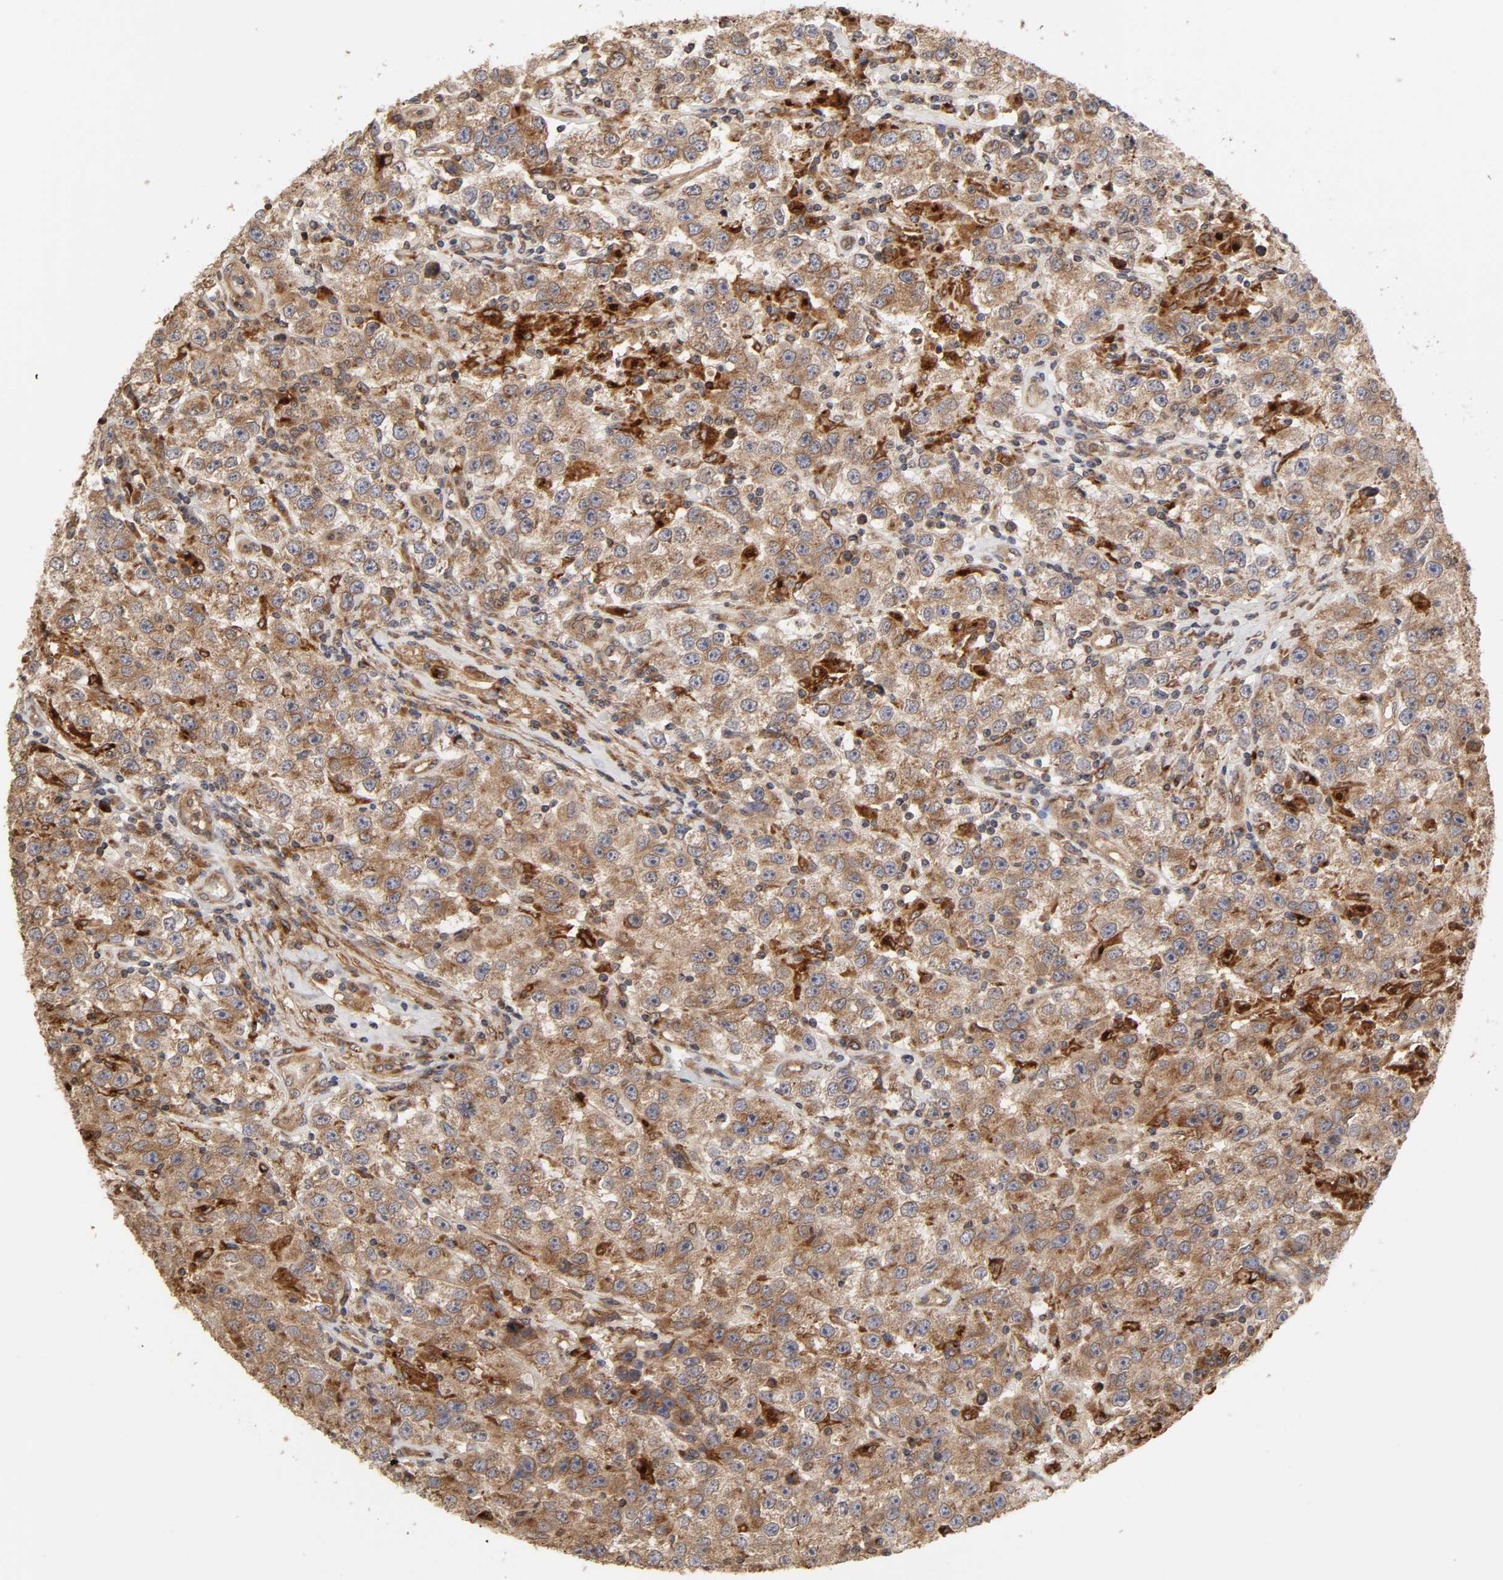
{"staining": {"intensity": "moderate", "quantity": ">75%", "location": "cytoplasmic/membranous"}, "tissue": "testis cancer", "cell_type": "Tumor cells", "image_type": "cancer", "snomed": [{"axis": "morphology", "description": "Seminoma, NOS"}, {"axis": "topography", "description": "Testis"}], "caption": "Testis seminoma stained for a protein shows moderate cytoplasmic/membranous positivity in tumor cells. (DAB (3,3'-diaminobenzidine) = brown stain, brightfield microscopy at high magnification).", "gene": "GNPTG", "patient": {"sex": "male", "age": 52}}